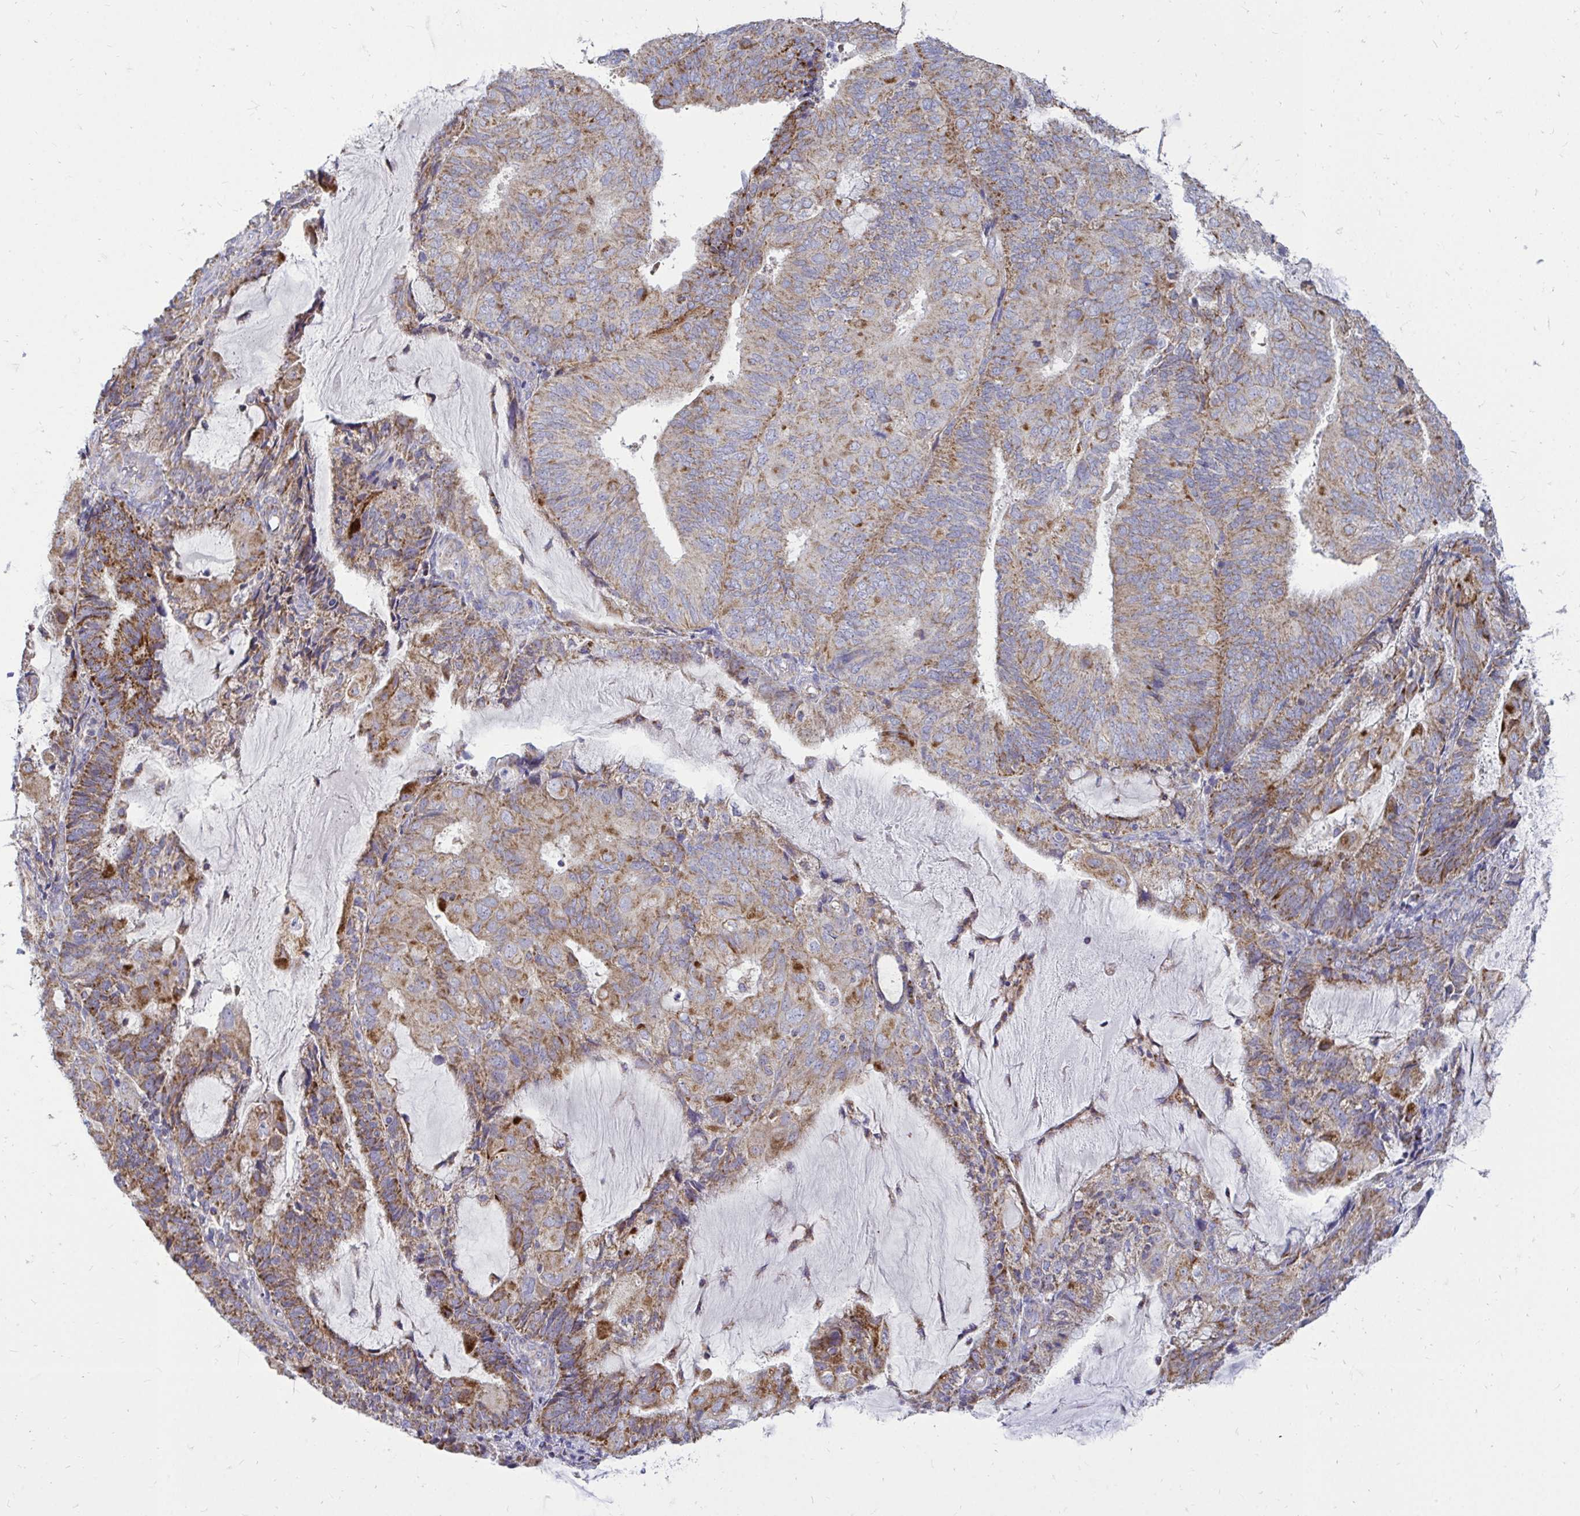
{"staining": {"intensity": "moderate", "quantity": ">75%", "location": "cytoplasmic/membranous"}, "tissue": "endometrial cancer", "cell_type": "Tumor cells", "image_type": "cancer", "snomed": [{"axis": "morphology", "description": "Adenocarcinoma, NOS"}, {"axis": "topography", "description": "Endometrium"}], "caption": "Adenocarcinoma (endometrial) stained with DAB immunohistochemistry displays medium levels of moderate cytoplasmic/membranous expression in approximately >75% of tumor cells.", "gene": "OR10R2", "patient": {"sex": "female", "age": 81}}